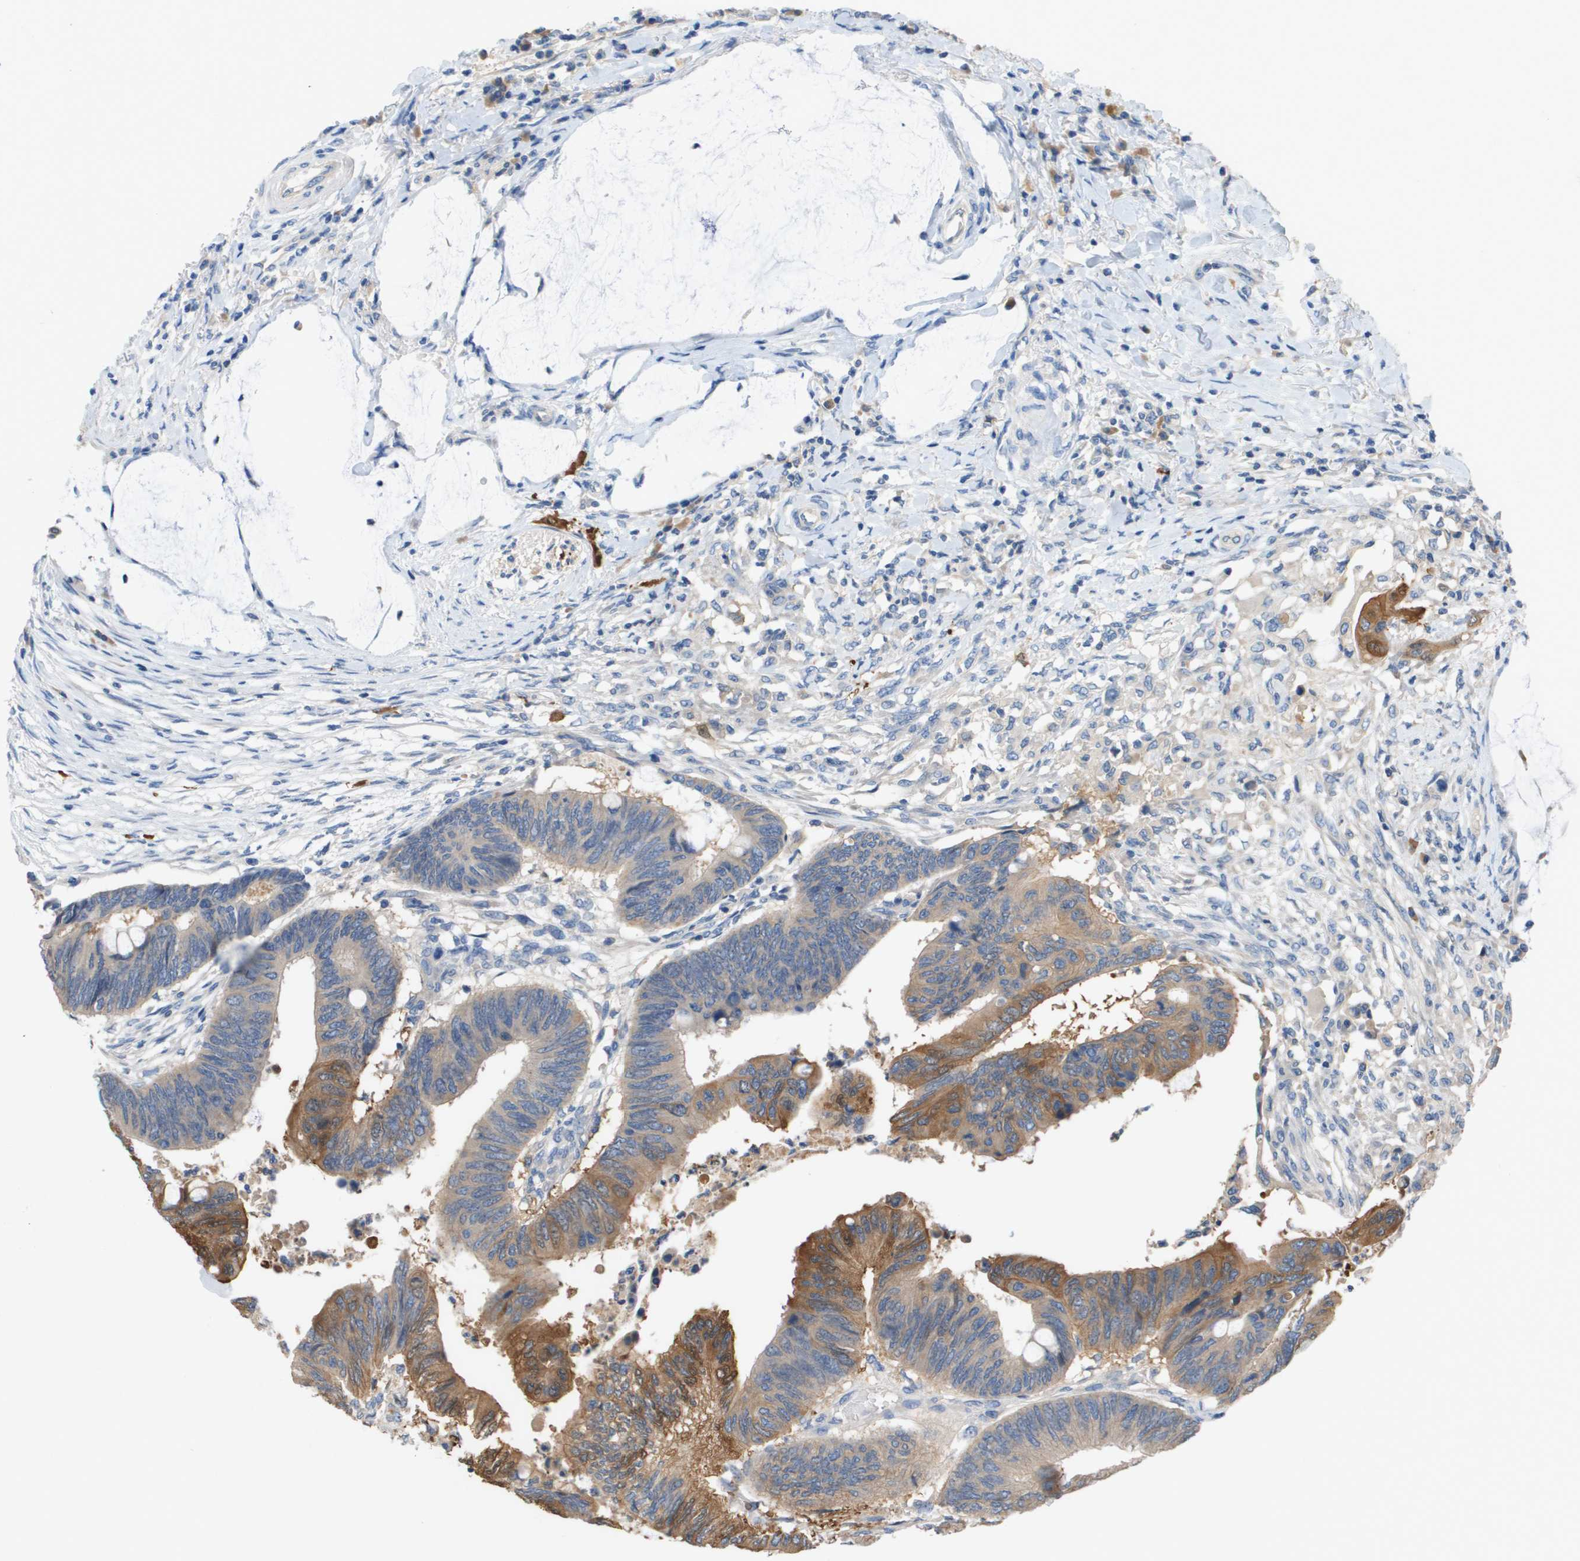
{"staining": {"intensity": "moderate", "quantity": ">75%", "location": "cytoplasmic/membranous"}, "tissue": "colorectal cancer", "cell_type": "Tumor cells", "image_type": "cancer", "snomed": [{"axis": "morphology", "description": "Normal tissue, NOS"}, {"axis": "morphology", "description": "Adenocarcinoma, NOS"}, {"axis": "topography", "description": "Rectum"}, {"axis": "topography", "description": "Peripheral nerve tissue"}], "caption": "Approximately >75% of tumor cells in colorectal cancer (adenocarcinoma) demonstrate moderate cytoplasmic/membranous protein positivity as visualized by brown immunohistochemical staining.", "gene": "UBA5", "patient": {"sex": "male", "age": 92}}